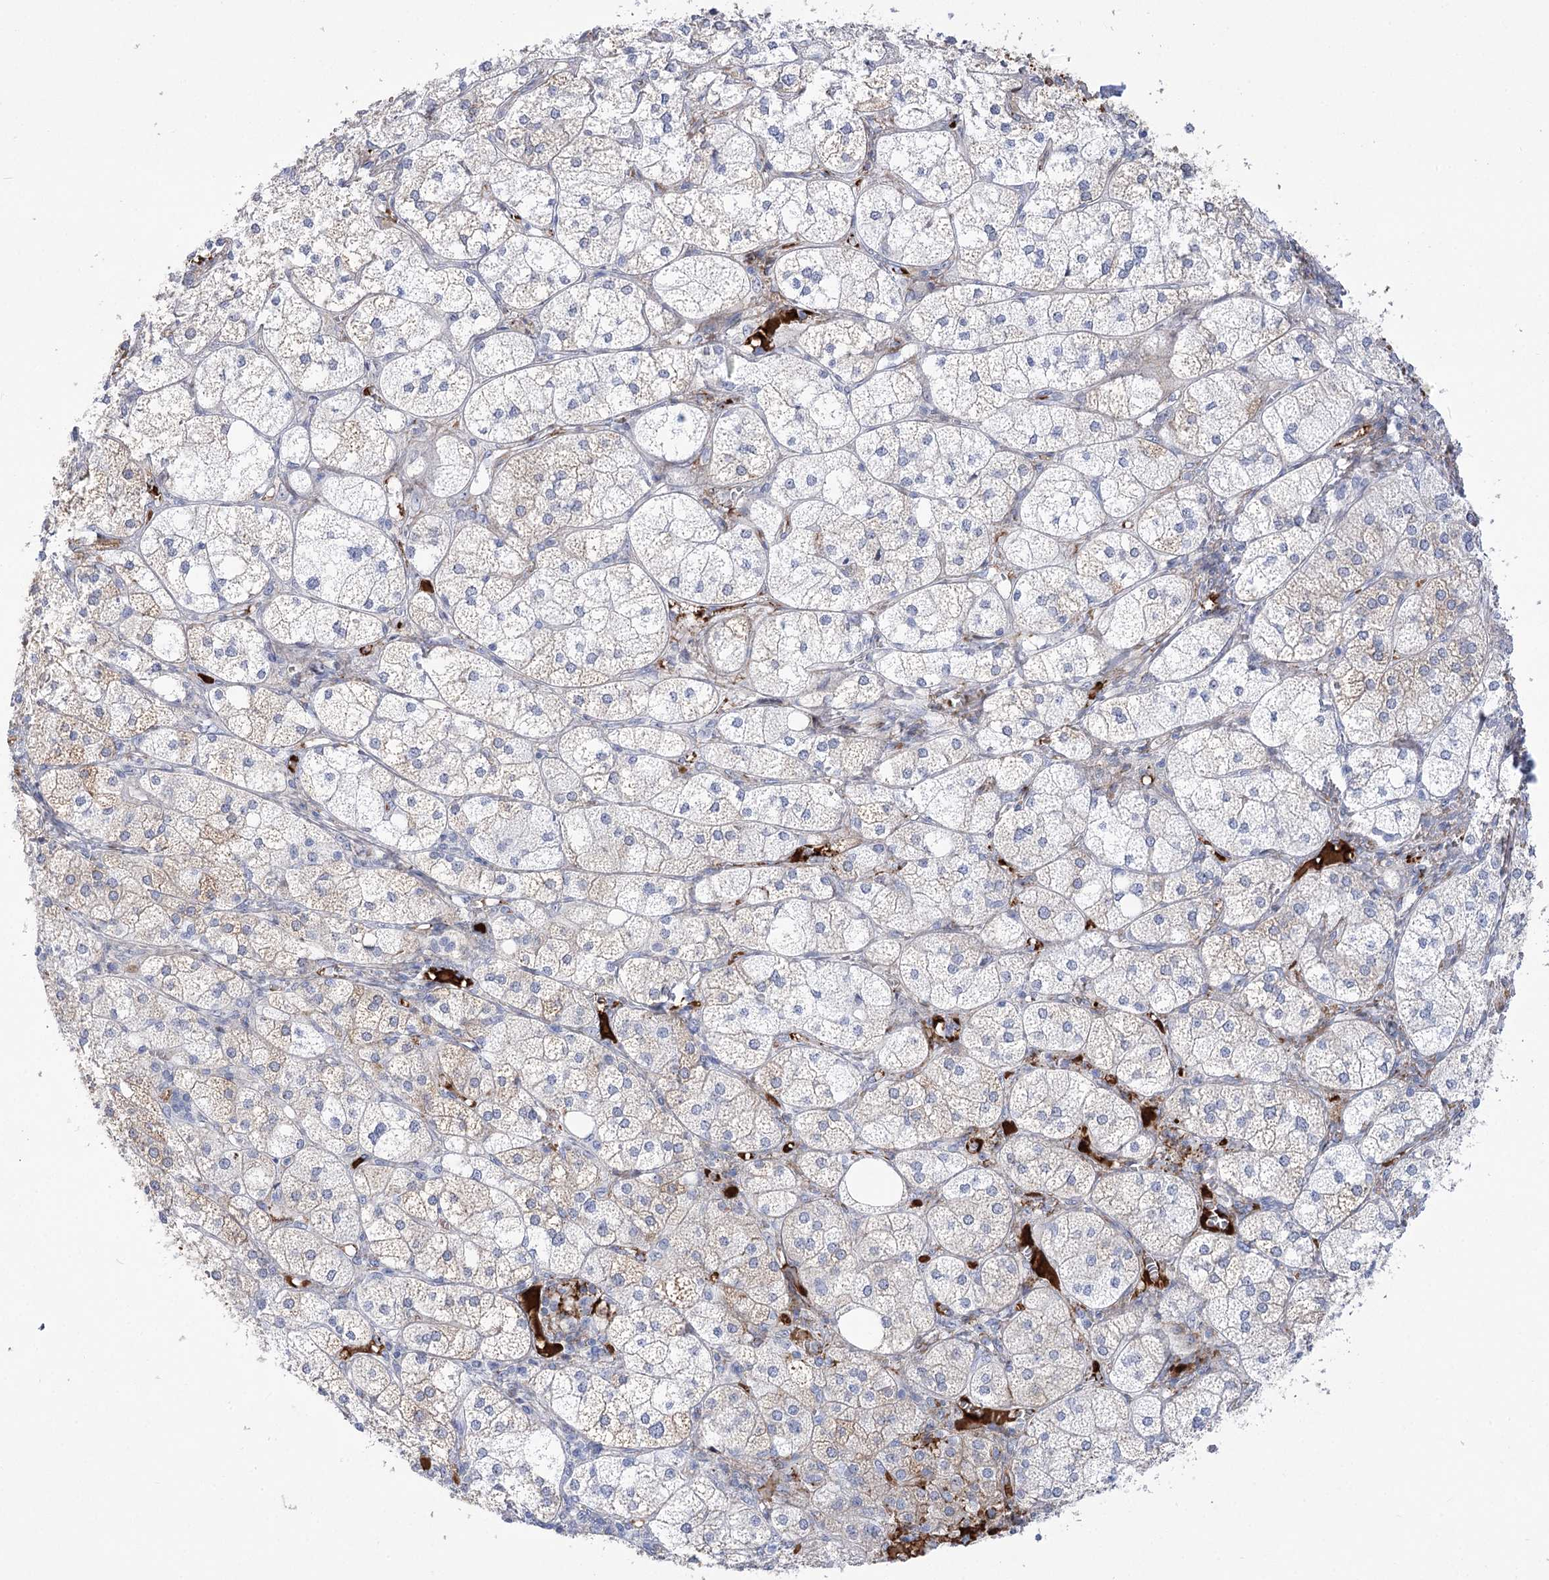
{"staining": {"intensity": "moderate", "quantity": "25%-75%", "location": "cytoplasmic/membranous"}, "tissue": "adrenal gland", "cell_type": "Glandular cells", "image_type": "normal", "snomed": [{"axis": "morphology", "description": "Normal tissue, NOS"}, {"axis": "topography", "description": "Adrenal gland"}], "caption": "Normal adrenal gland demonstrates moderate cytoplasmic/membranous positivity in approximately 25%-75% of glandular cells (Brightfield microscopy of DAB IHC at high magnification)..", "gene": "ANKRD23", "patient": {"sex": "female", "age": 61}}